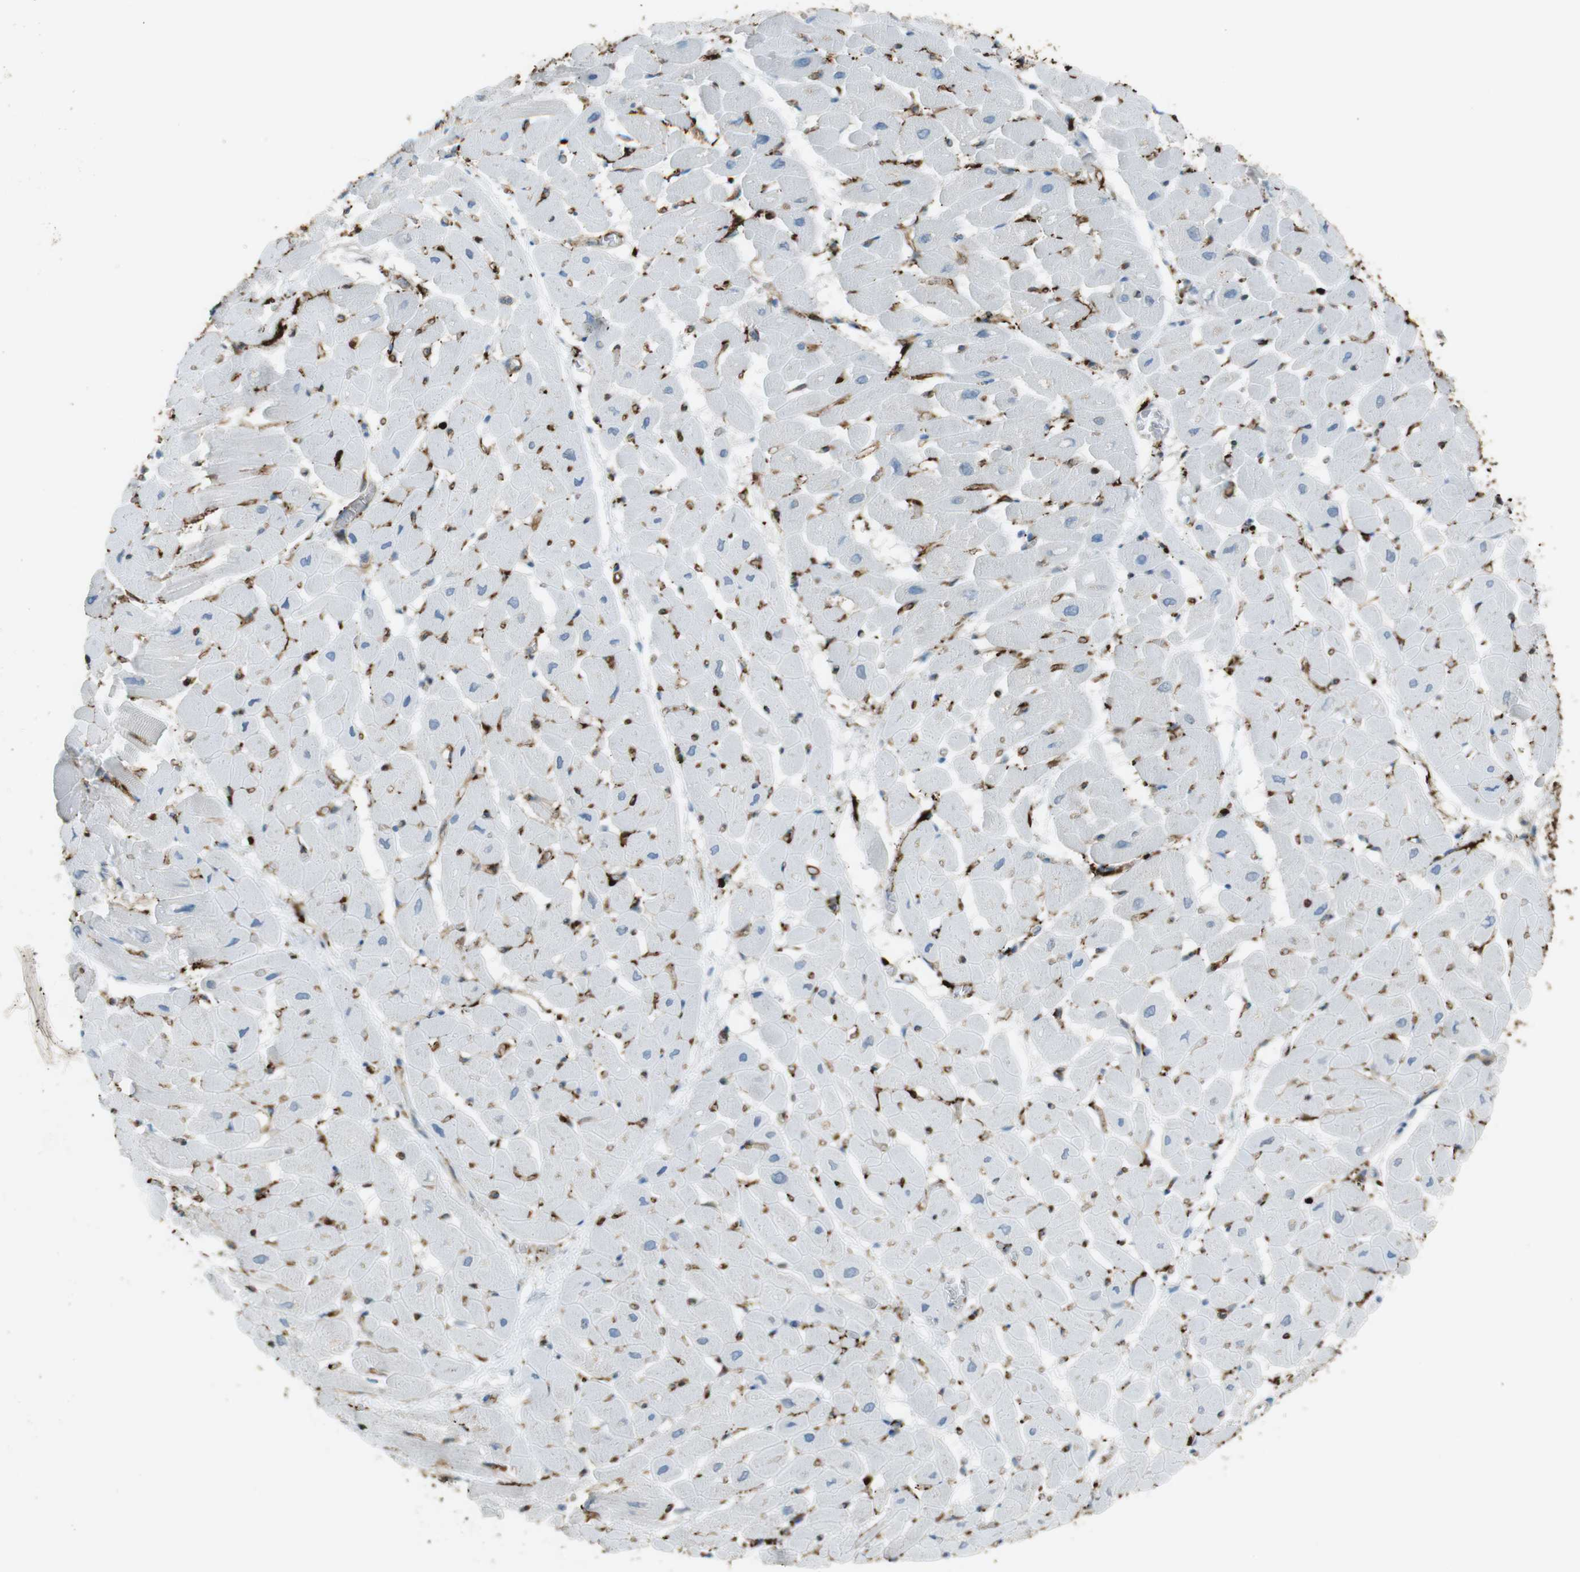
{"staining": {"intensity": "weak", "quantity": "<25%", "location": "cytoplasmic/membranous"}, "tissue": "heart muscle", "cell_type": "Cardiomyocytes", "image_type": "normal", "snomed": [{"axis": "morphology", "description": "Normal tissue, NOS"}, {"axis": "topography", "description": "Heart"}], "caption": "This is an immunohistochemistry micrograph of unremarkable human heart muscle. There is no positivity in cardiomyocytes.", "gene": "TUBB2A", "patient": {"sex": "male", "age": 45}}